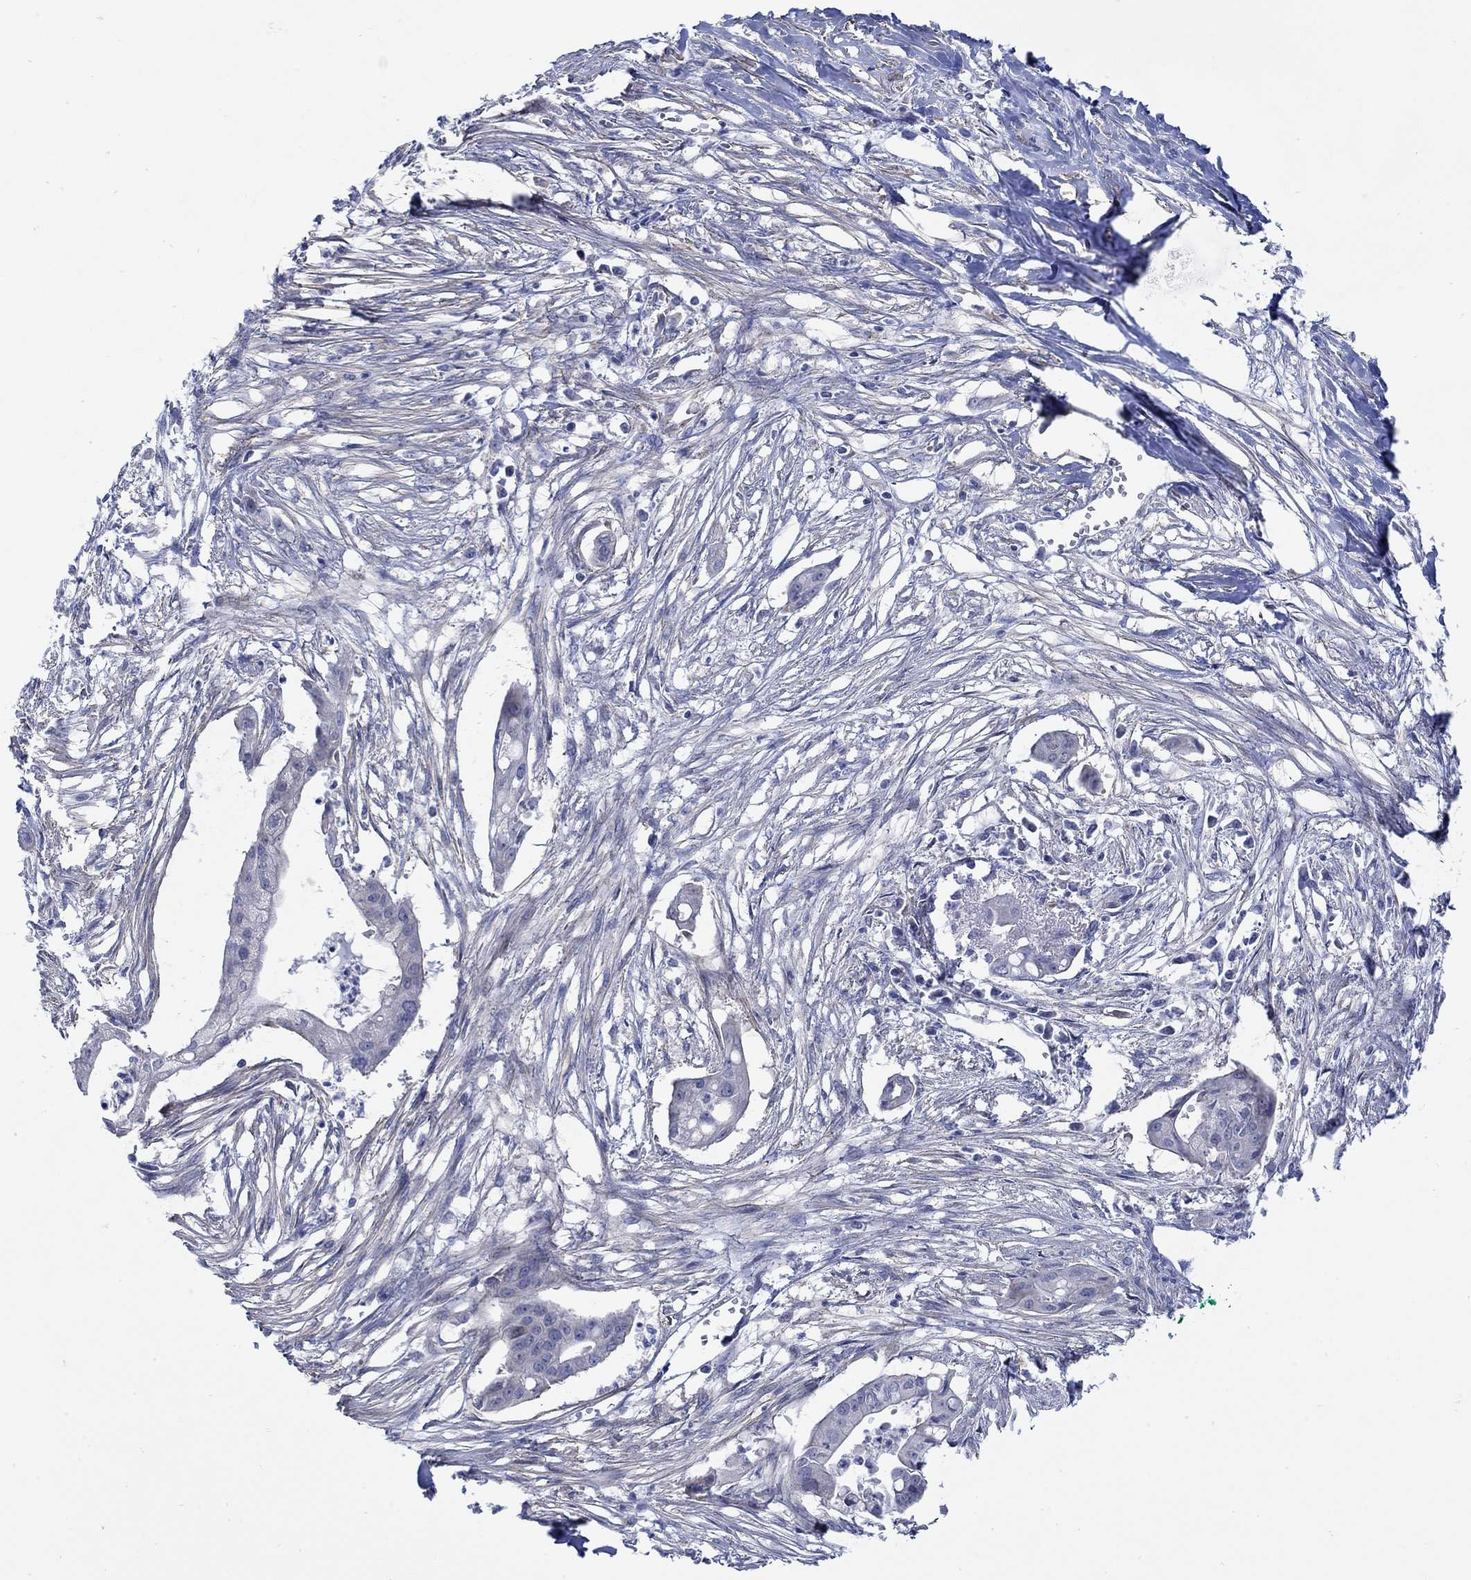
{"staining": {"intensity": "negative", "quantity": "none", "location": "none"}, "tissue": "pancreatic cancer", "cell_type": "Tumor cells", "image_type": "cancer", "snomed": [{"axis": "morphology", "description": "Normal tissue, NOS"}, {"axis": "morphology", "description": "Adenocarcinoma, NOS"}, {"axis": "topography", "description": "Pancreas"}], "caption": "Image shows no significant protein staining in tumor cells of pancreatic cancer. (DAB (3,3'-diaminobenzidine) IHC, high magnification).", "gene": "SCN7A", "patient": {"sex": "female", "age": 58}}